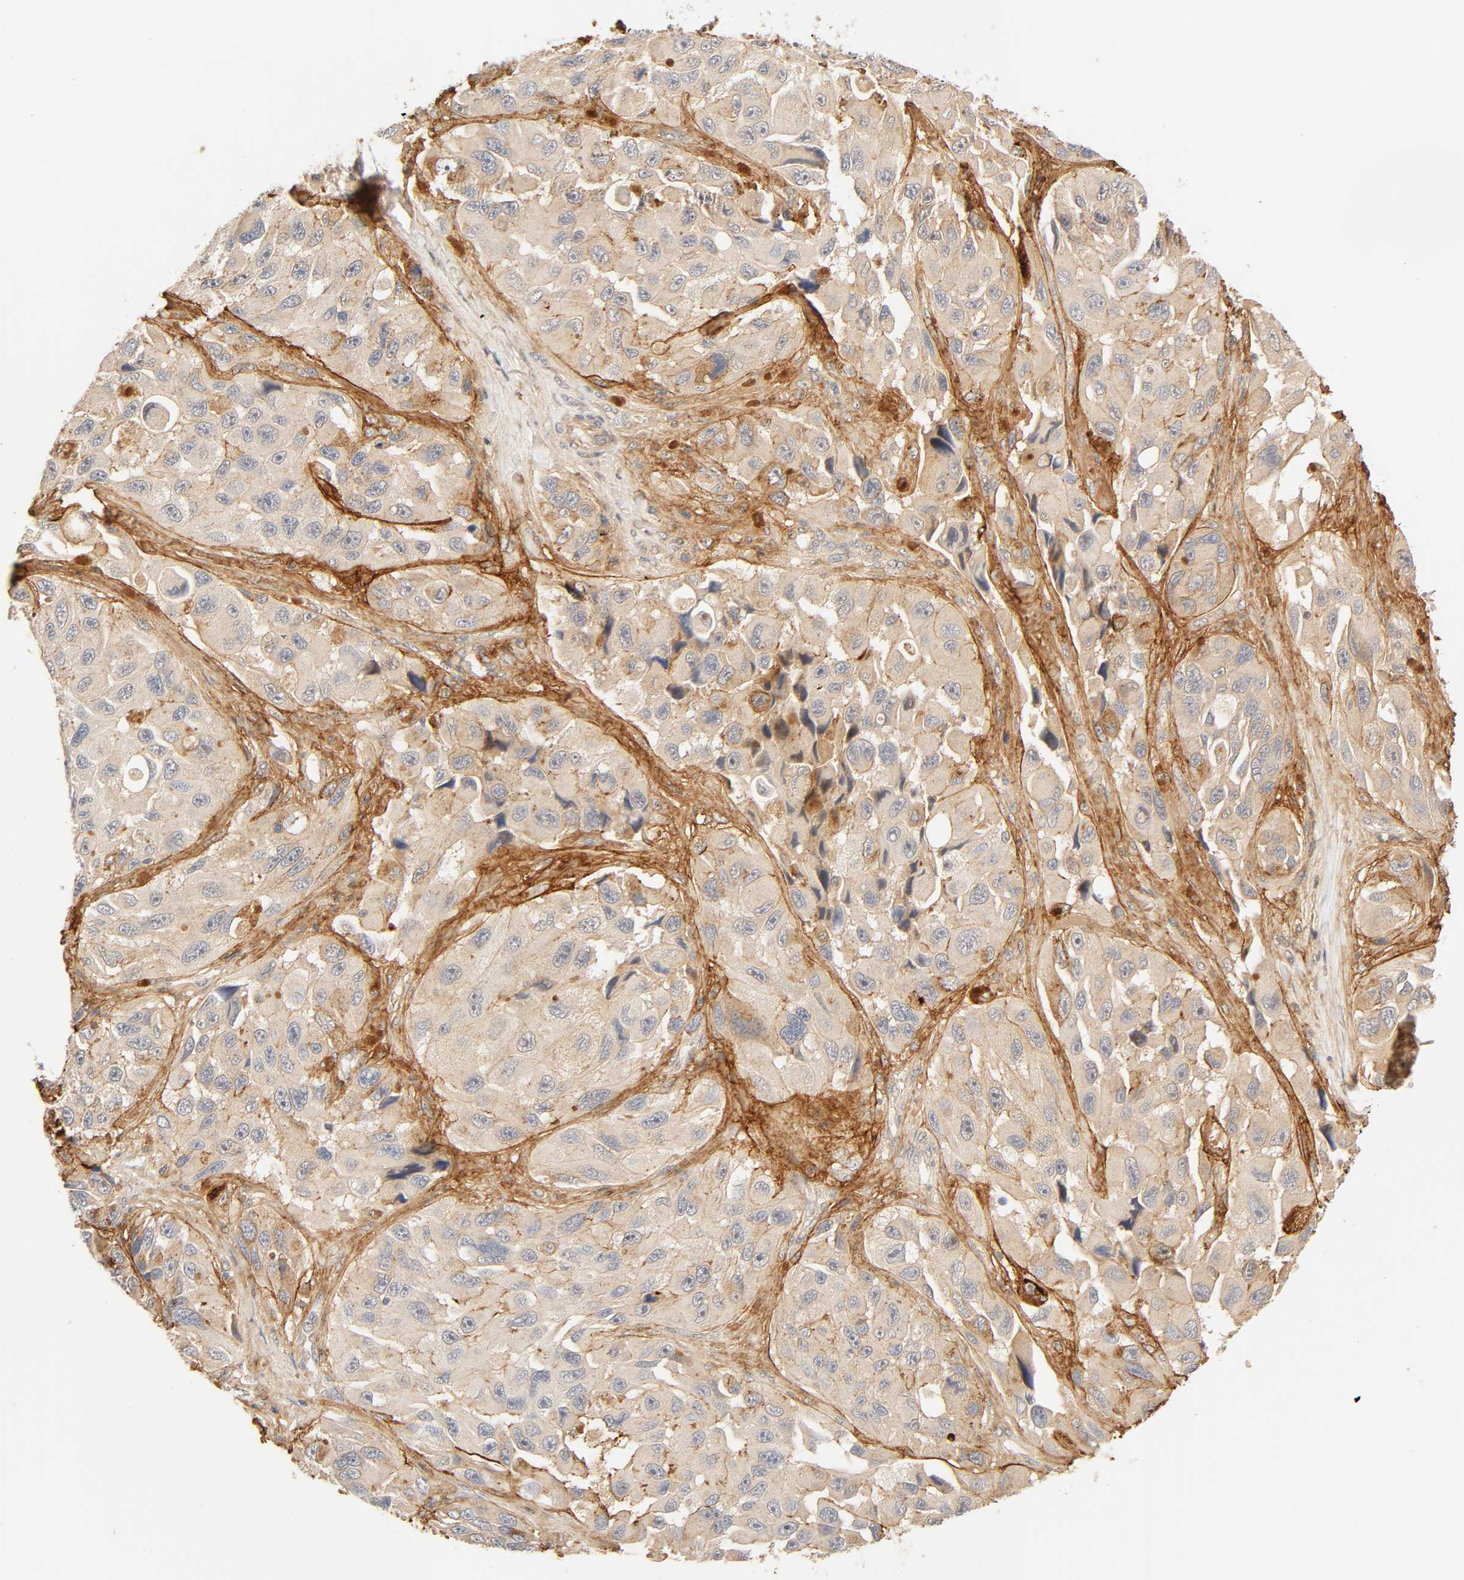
{"staining": {"intensity": "weak", "quantity": "<25%", "location": "cytoplasmic/membranous"}, "tissue": "melanoma", "cell_type": "Tumor cells", "image_type": "cancer", "snomed": [{"axis": "morphology", "description": "Malignant melanoma, NOS"}, {"axis": "topography", "description": "Skin"}], "caption": "Immunohistochemistry of human malignant melanoma demonstrates no positivity in tumor cells. Brightfield microscopy of immunohistochemistry stained with DAB (brown) and hematoxylin (blue), captured at high magnification.", "gene": "CACNA1G", "patient": {"sex": "female", "age": 73}}